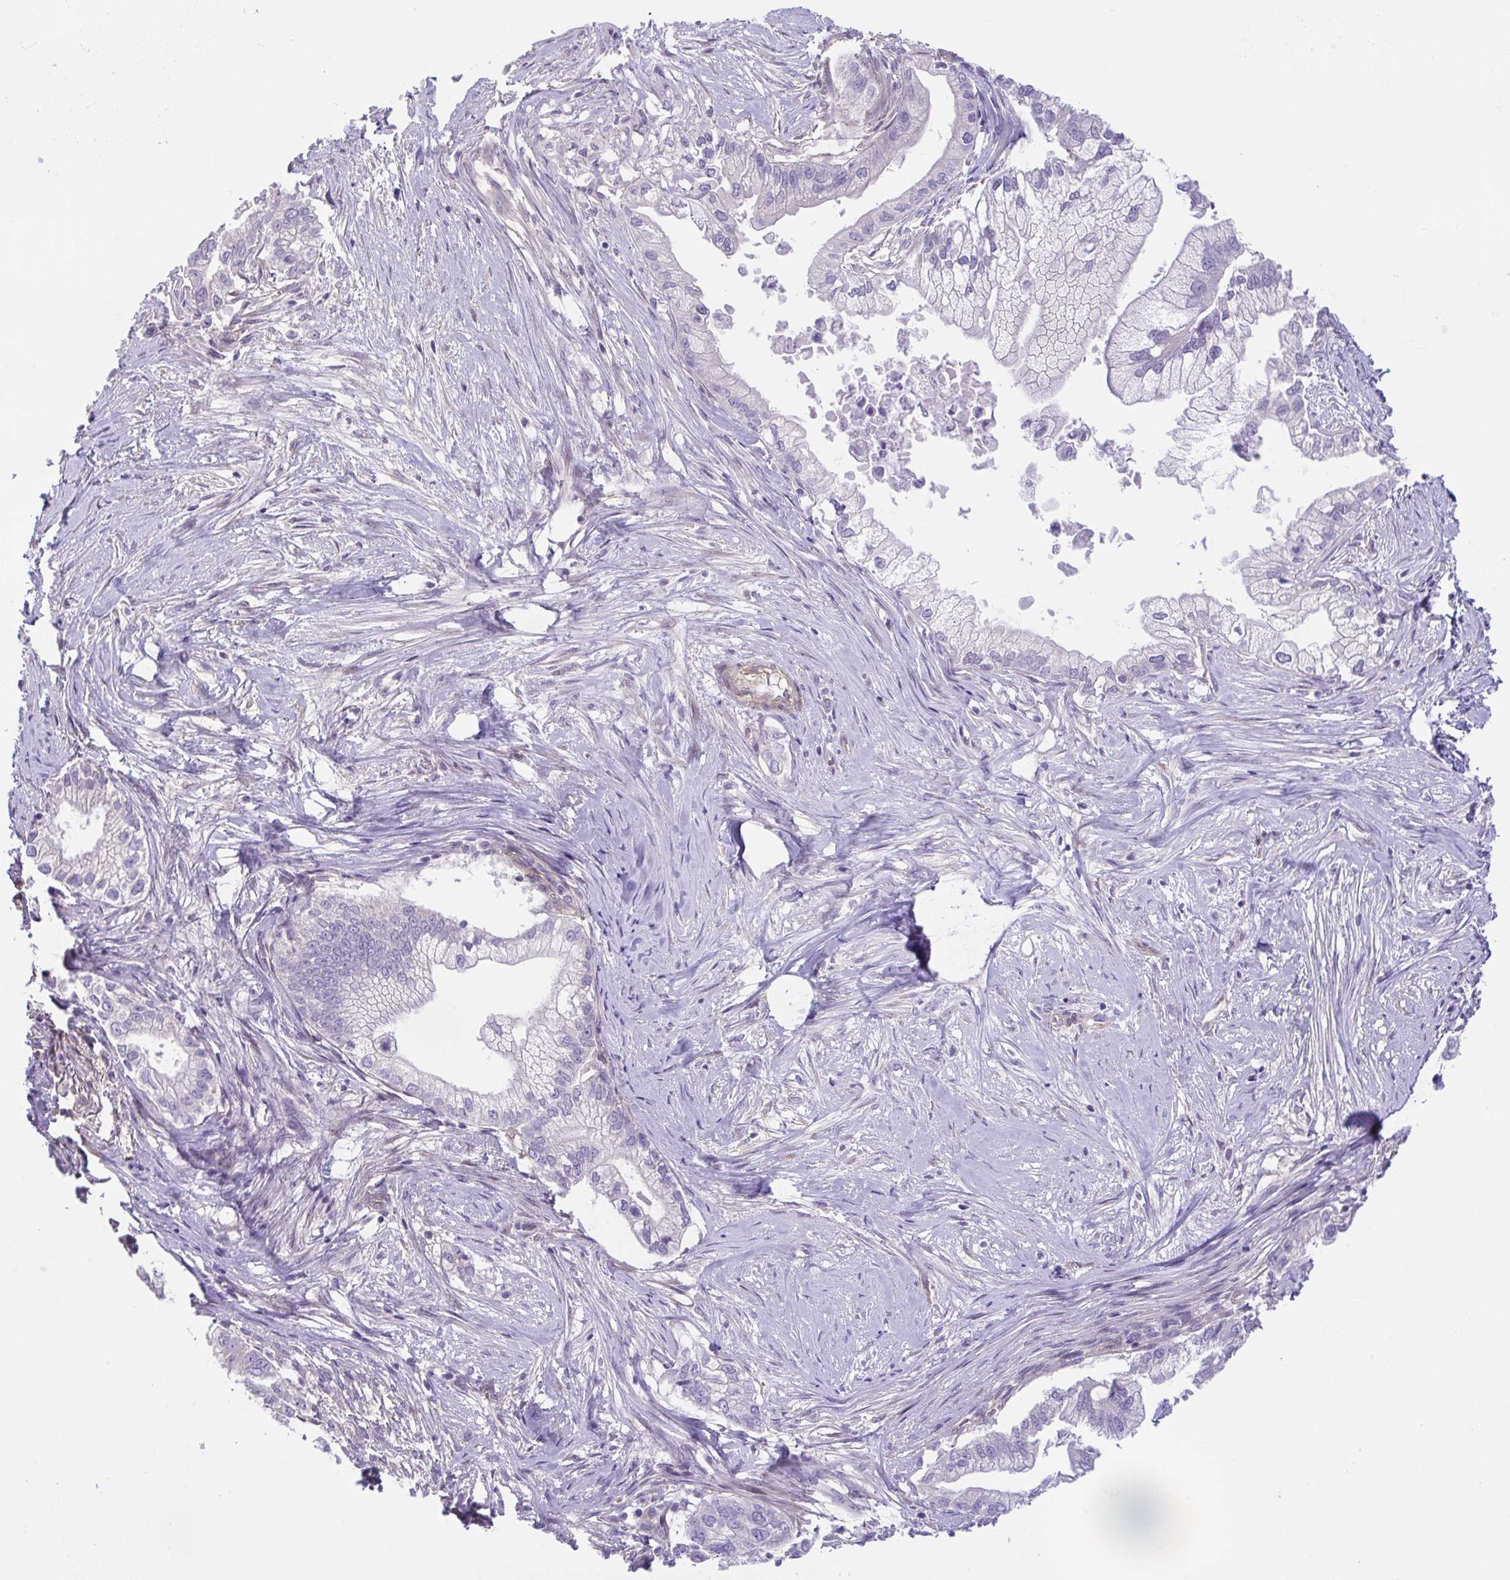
{"staining": {"intensity": "negative", "quantity": "none", "location": "none"}, "tissue": "pancreatic cancer", "cell_type": "Tumor cells", "image_type": "cancer", "snomed": [{"axis": "morphology", "description": "Adenocarcinoma, NOS"}, {"axis": "topography", "description": "Pancreas"}], "caption": "The image shows no significant positivity in tumor cells of adenocarcinoma (pancreatic).", "gene": "RHOXF1", "patient": {"sex": "male", "age": 70}}